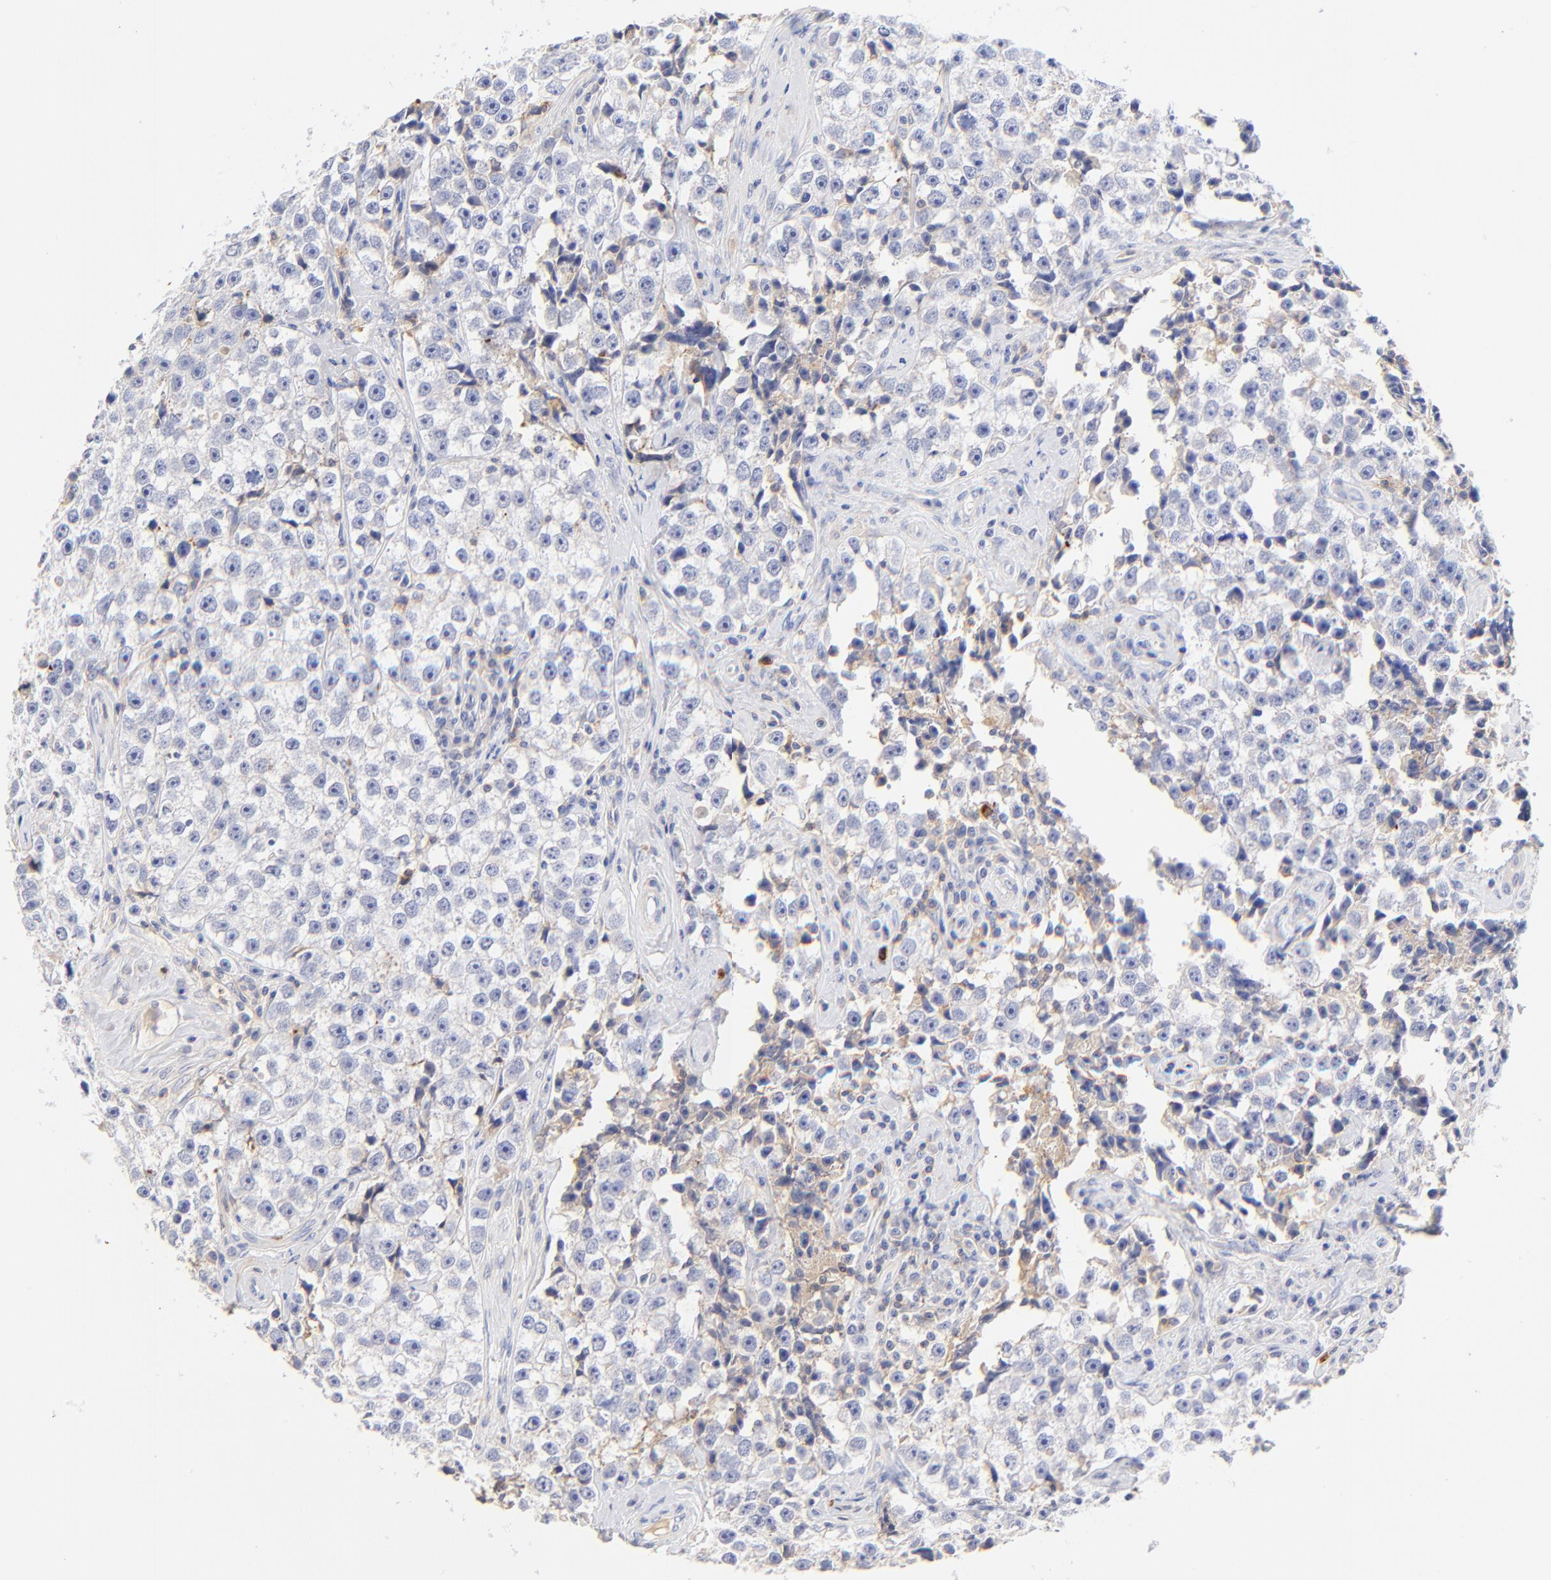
{"staining": {"intensity": "negative", "quantity": "none", "location": "none"}, "tissue": "testis cancer", "cell_type": "Tumor cells", "image_type": "cancer", "snomed": [{"axis": "morphology", "description": "Seminoma, NOS"}, {"axis": "topography", "description": "Testis"}], "caption": "An immunohistochemistry photomicrograph of testis cancer is shown. There is no staining in tumor cells of testis cancer.", "gene": "MDGA2", "patient": {"sex": "male", "age": 32}}